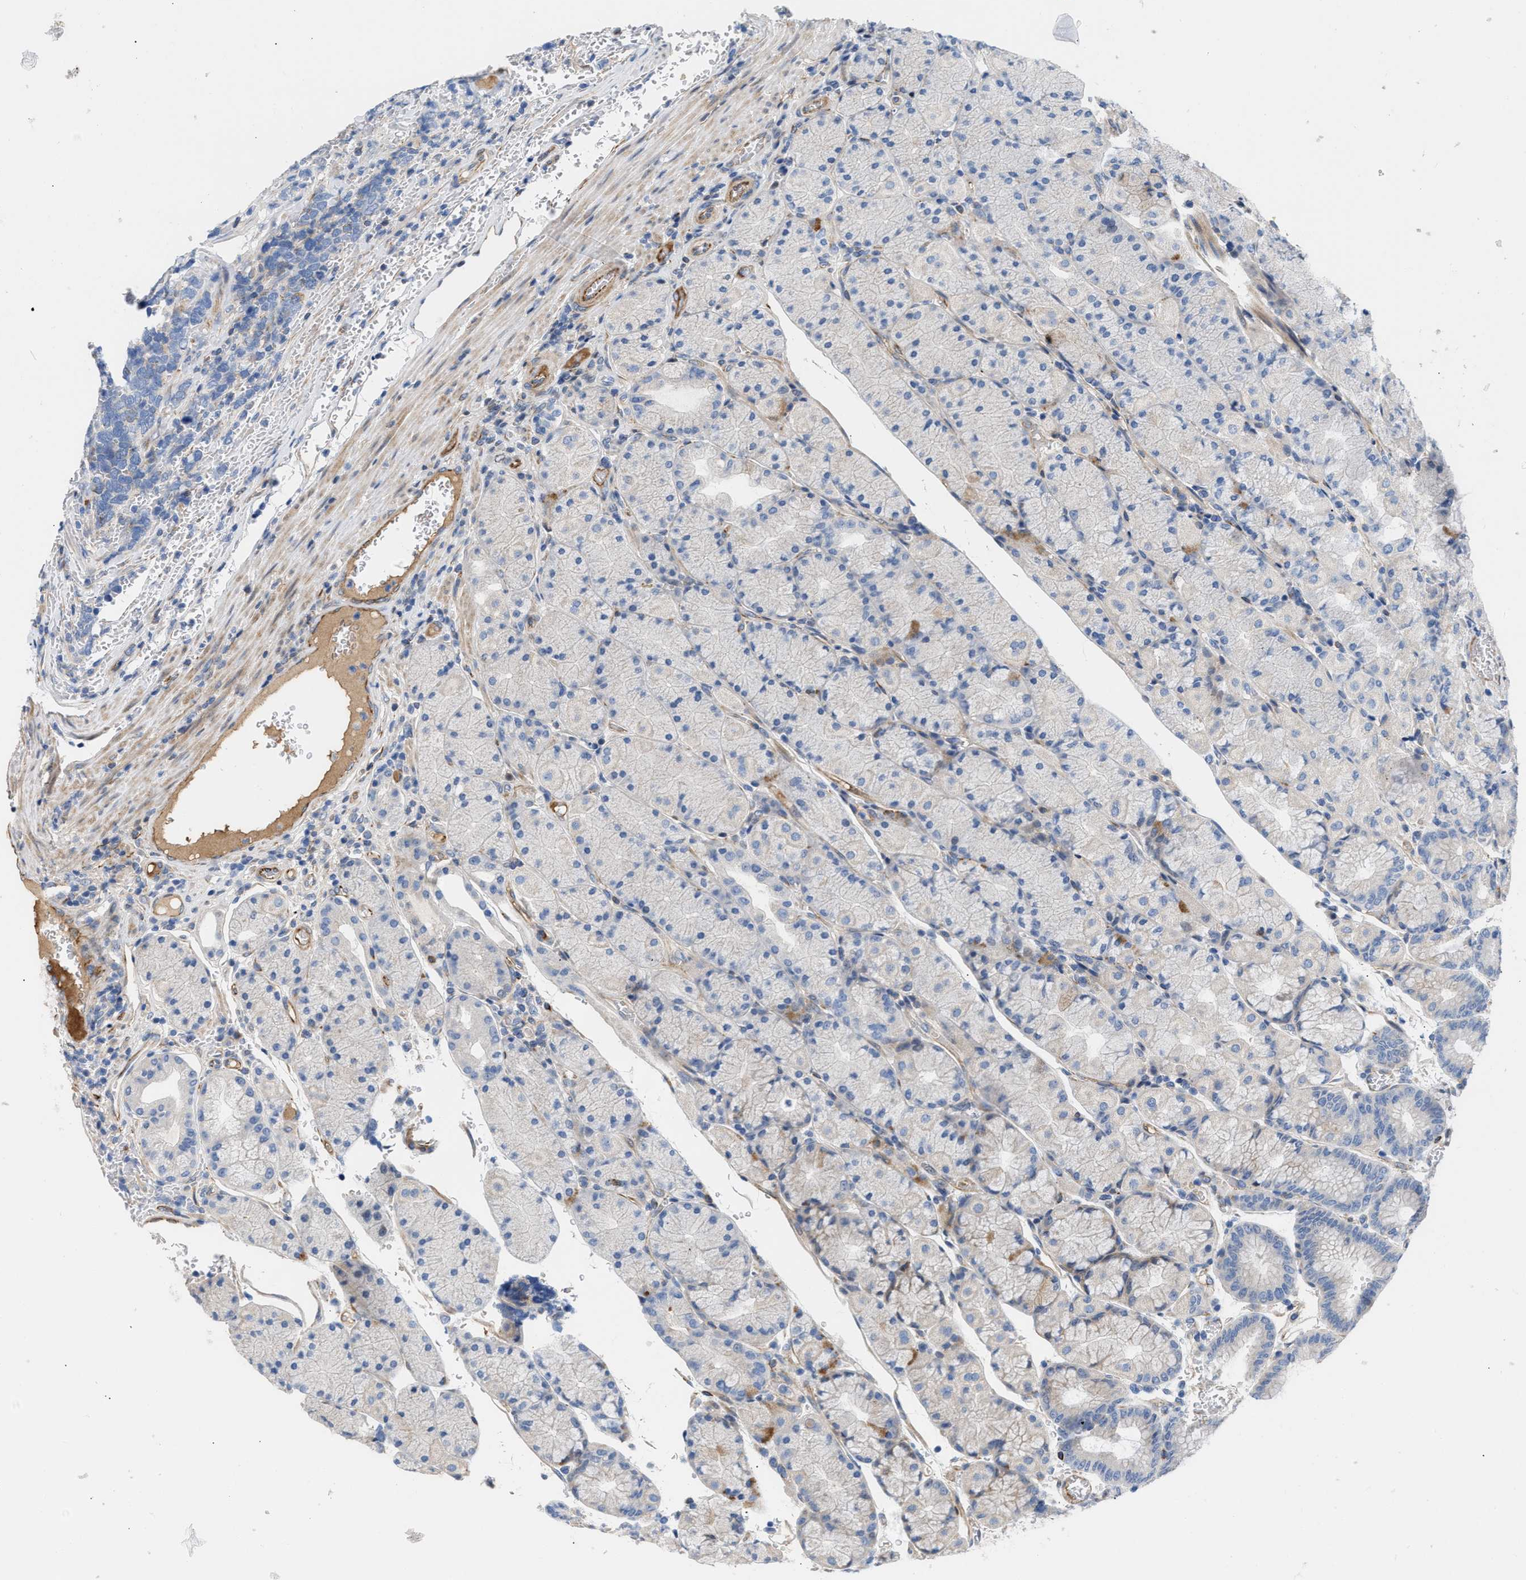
{"staining": {"intensity": "negative", "quantity": "none", "location": "none"}, "tissue": "stomach", "cell_type": "Glandular cells", "image_type": "normal", "snomed": [{"axis": "morphology", "description": "Normal tissue, NOS"}, {"axis": "morphology", "description": "Carcinoid, malignant, NOS"}, {"axis": "topography", "description": "Stomach, upper"}], "caption": "Unremarkable stomach was stained to show a protein in brown. There is no significant positivity in glandular cells.", "gene": "TFPI", "patient": {"sex": "male", "age": 39}}